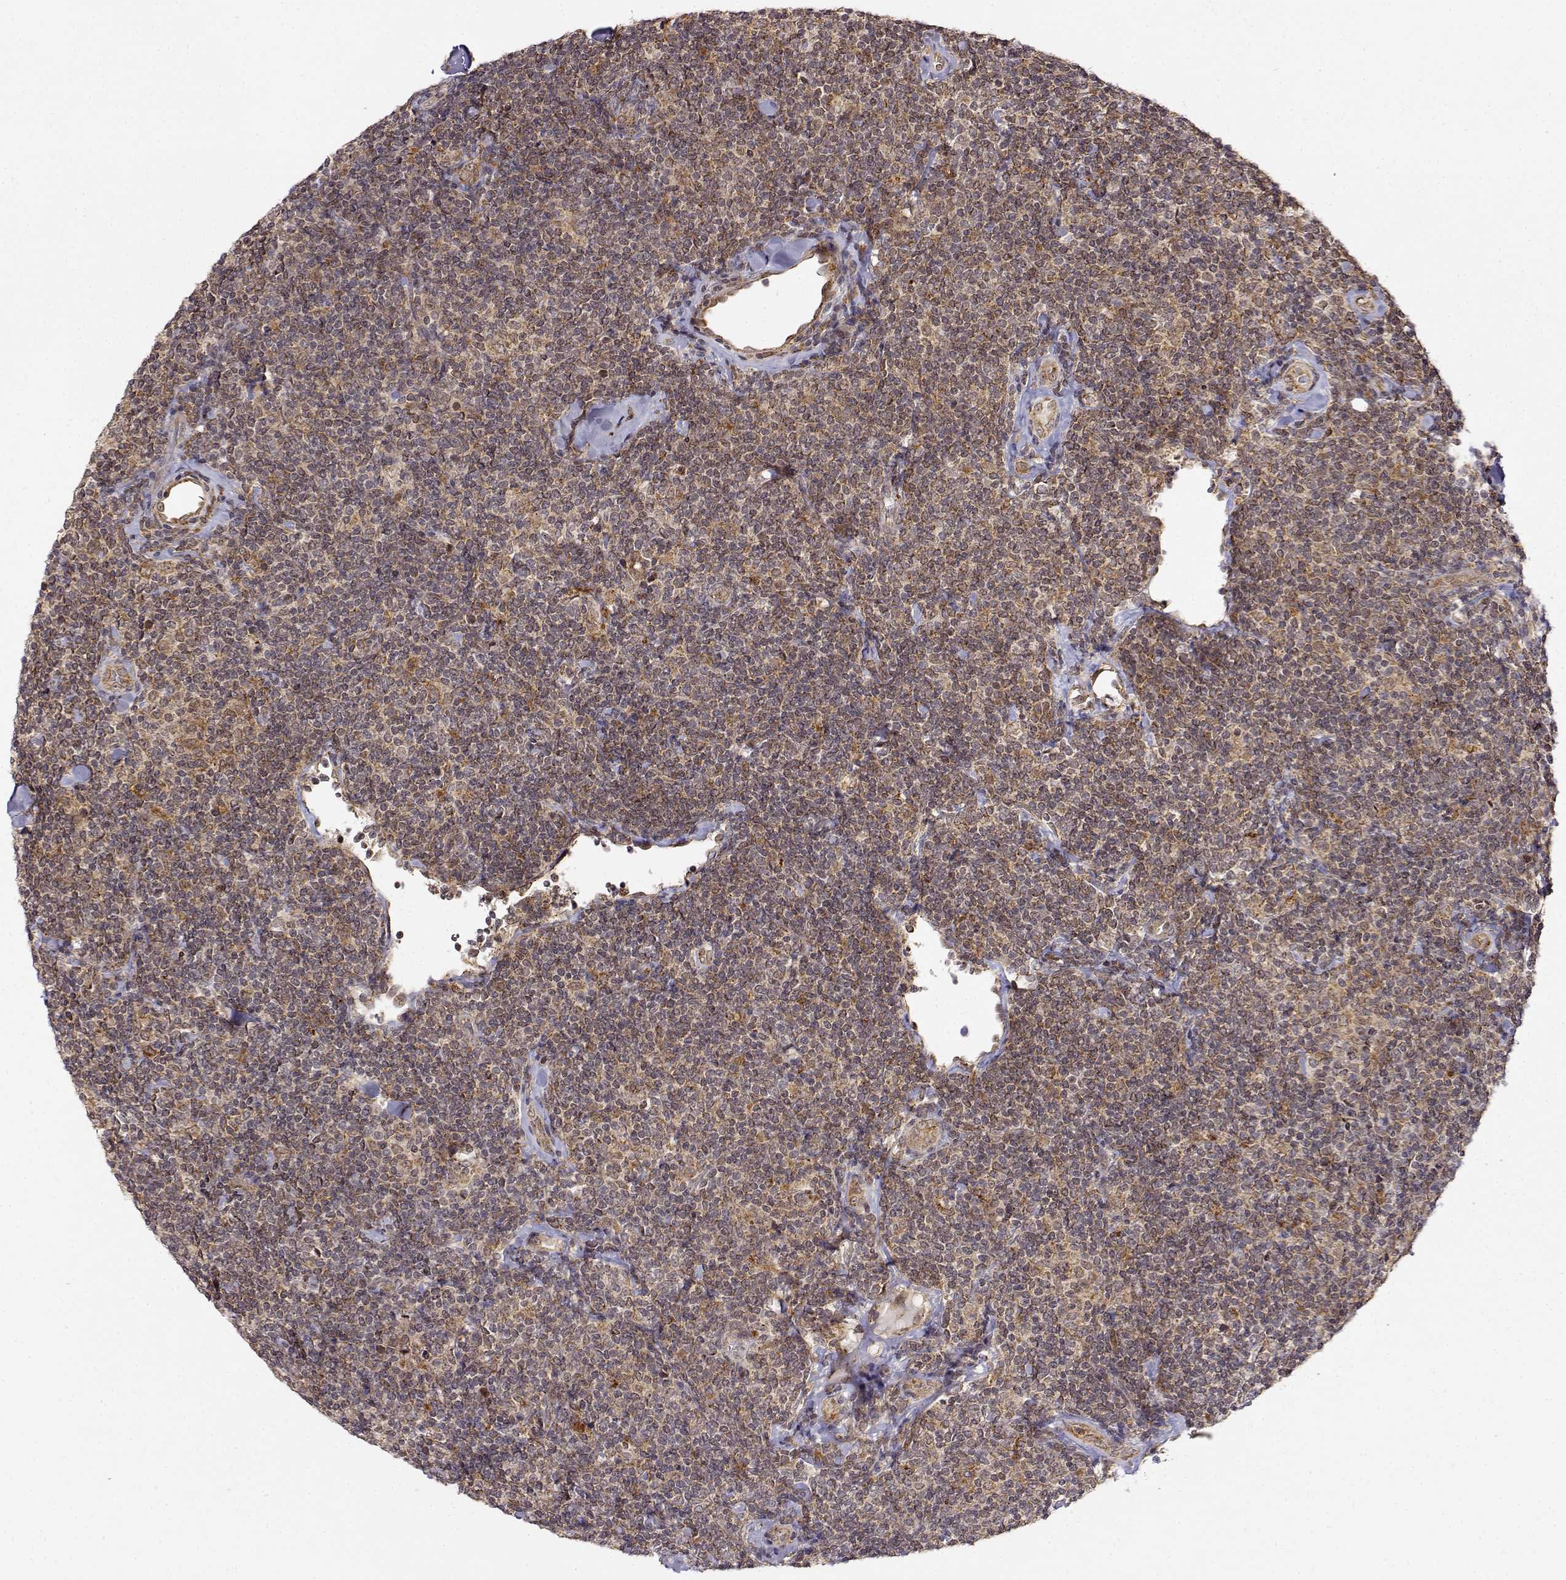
{"staining": {"intensity": "moderate", "quantity": "25%-75%", "location": "cytoplasmic/membranous"}, "tissue": "lymphoma", "cell_type": "Tumor cells", "image_type": "cancer", "snomed": [{"axis": "morphology", "description": "Malignant lymphoma, non-Hodgkin's type, Low grade"}, {"axis": "topography", "description": "Lymph node"}], "caption": "Immunohistochemical staining of human lymphoma displays moderate cytoplasmic/membranous protein staining in about 25%-75% of tumor cells.", "gene": "RNF13", "patient": {"sex": "female", "age": 56}}